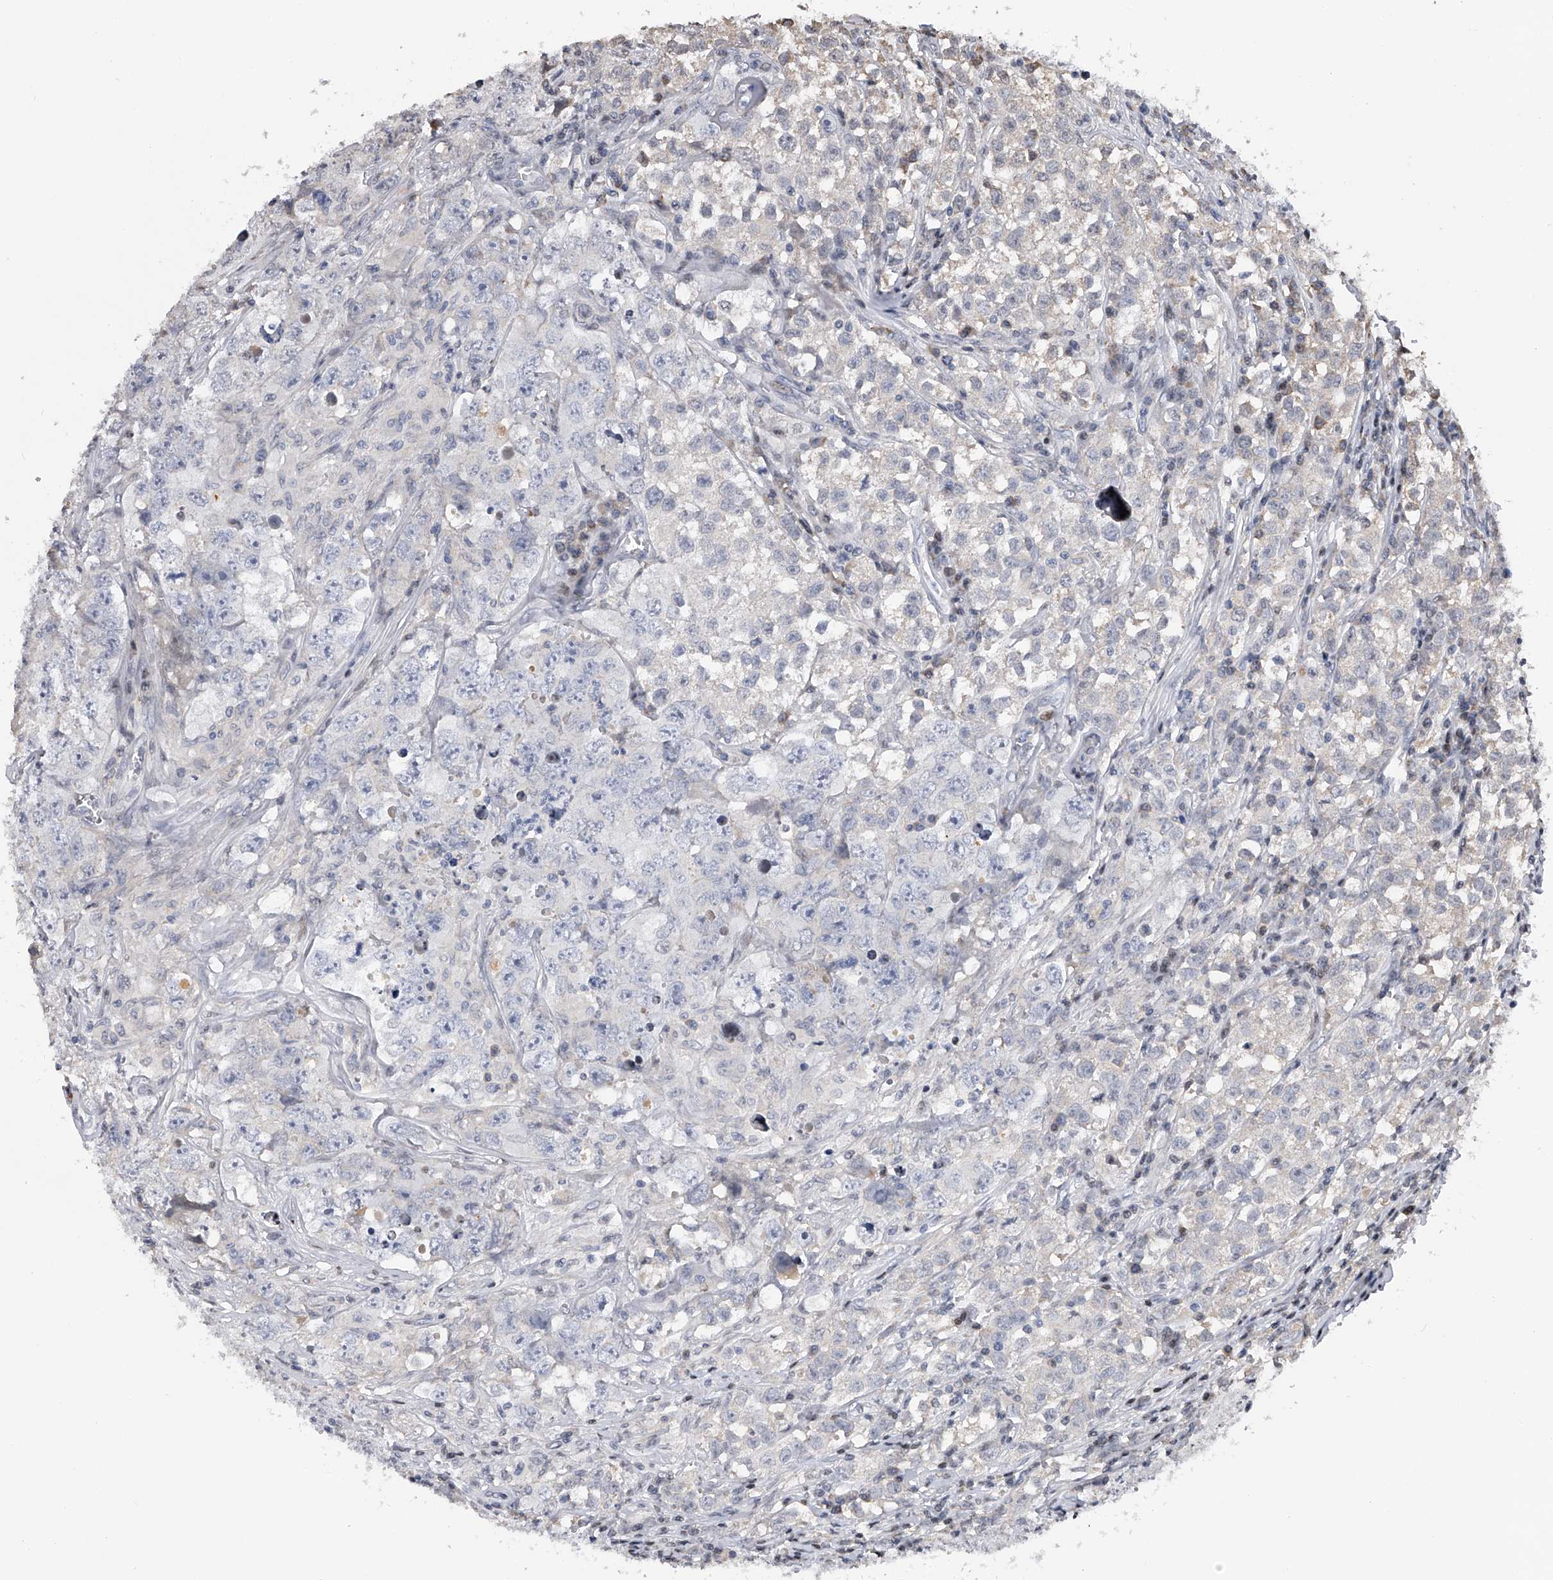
{"staining": {"intensity": "negative", "quantity": "none", "location": "none"}, "tissue": "testis cancer", "cell_type": "Tumor cells", "image_type": "cancer", "snomed": [{"axis": "morphology", "description": "Seminoma, NOS"}, {"axis": "morphology", "description": "Carcinoma, Embryonal, NOS"}, {"axis": "topography", "description": "Testis"}], "caption": "An IHC histopathology image of testis cancer (embryonal carcinoma) is shown. There is no staining in tumor cells of testis cancer (embryonal carcinoma).", "gene": "RWDD2A", "patient": {"sex": "male", "age": 43}}